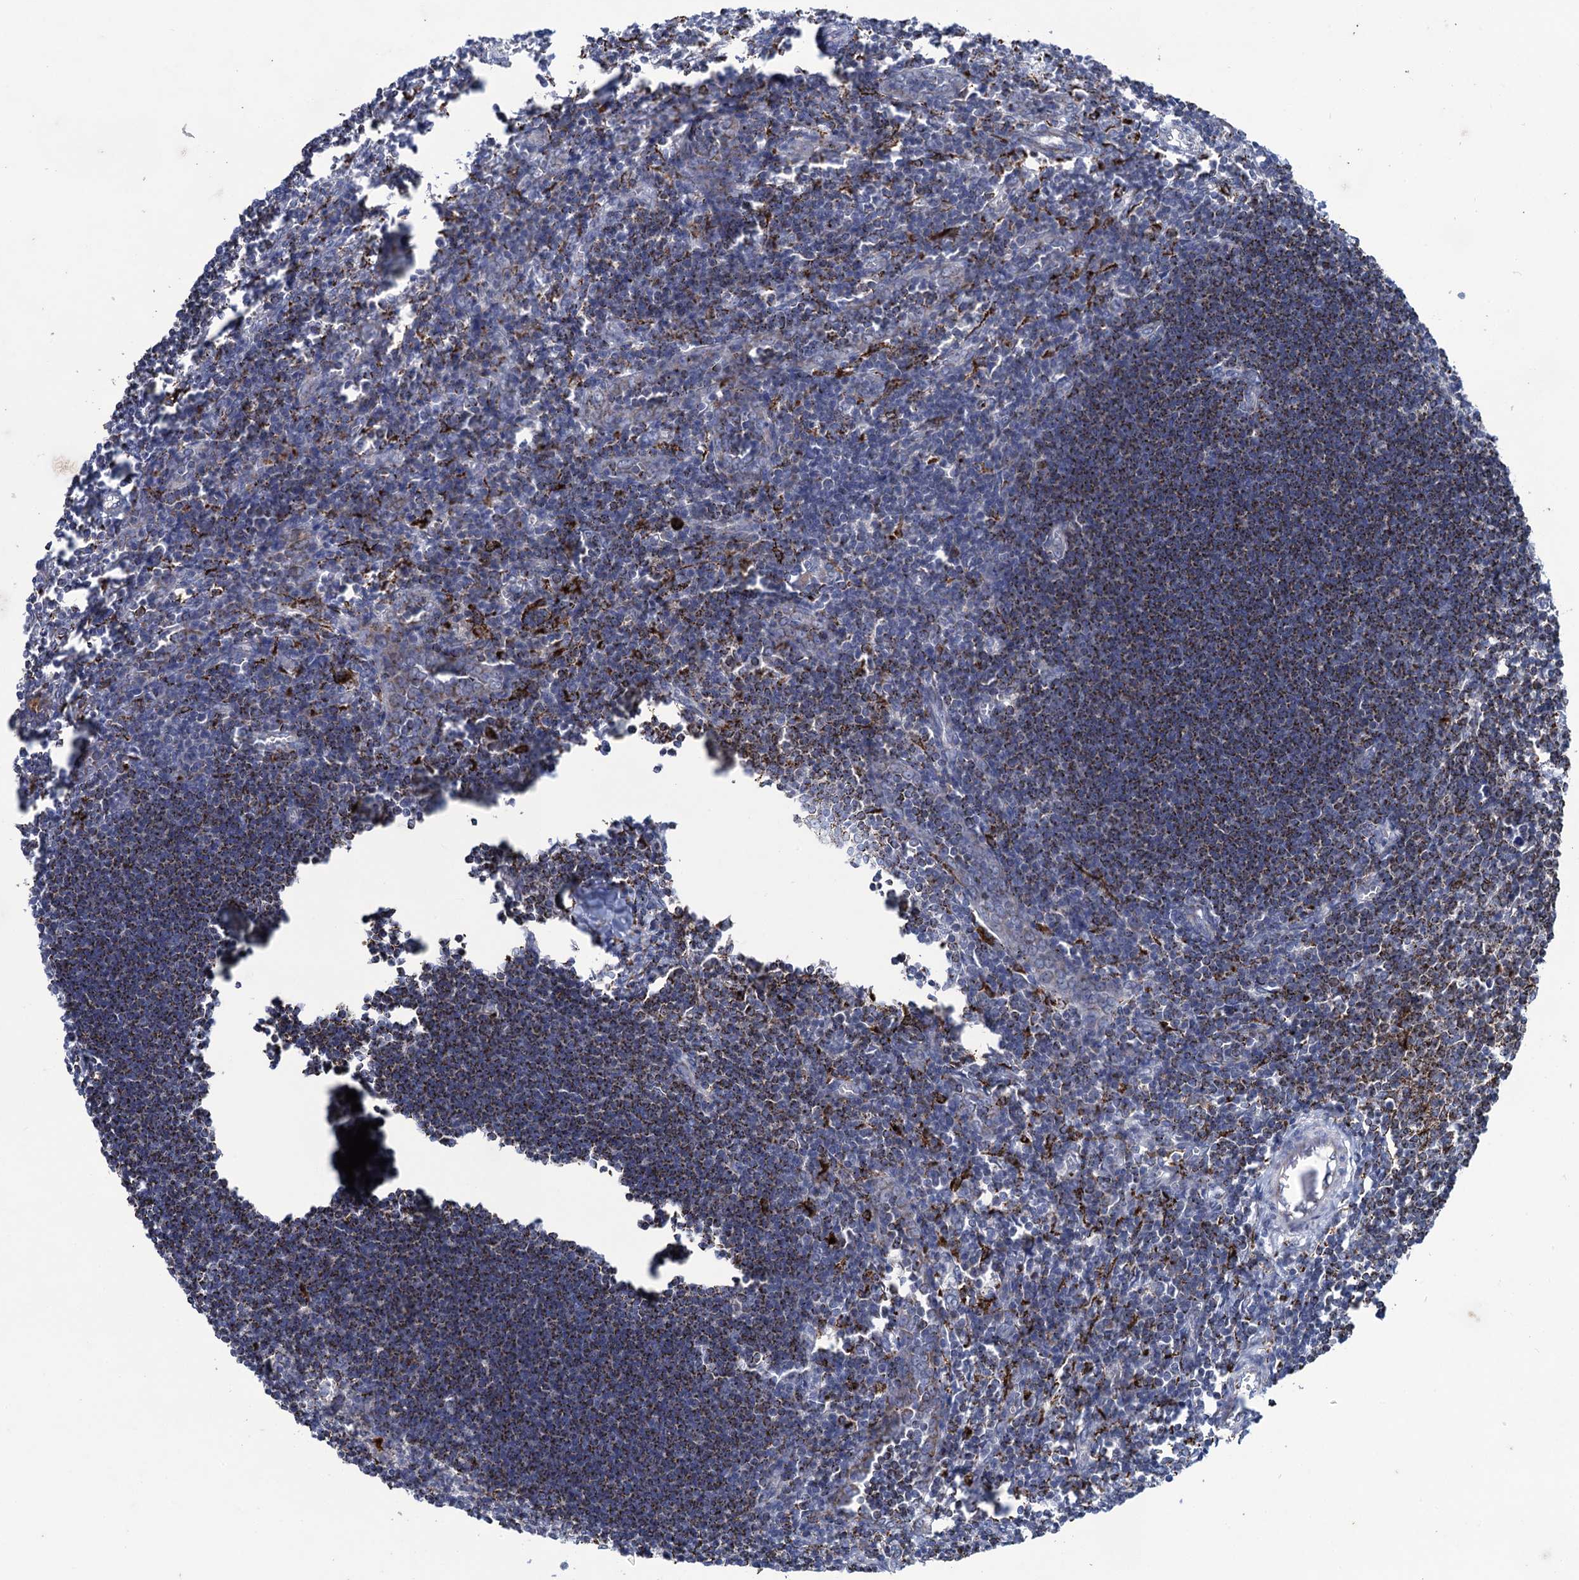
{"staining": {"intensity": "negative", "quantity": "none", "location": "none"}, "tissue": "lymph node", "cell_type": "Germinal center cells", "image_type": "normal", "snomed": [{"axis": "morphology", "description": "Normal tissue, NOS"}, {"axis": "morphology", "description": "Malignant melanoma, Metastatic site"}, {"axis": "topography", "description": "Lymph node"}], "caption": "IHC of normal human lymph node exhibits no staining in germinal center cells. (Stains: DAB immunohistochemistry (IHC) with hematoxylin counter stain, Microscopy: brightfield microscopy at high magnification).", "gene": "ANKS3", "patient": {"sex": "male", "age": 41}}